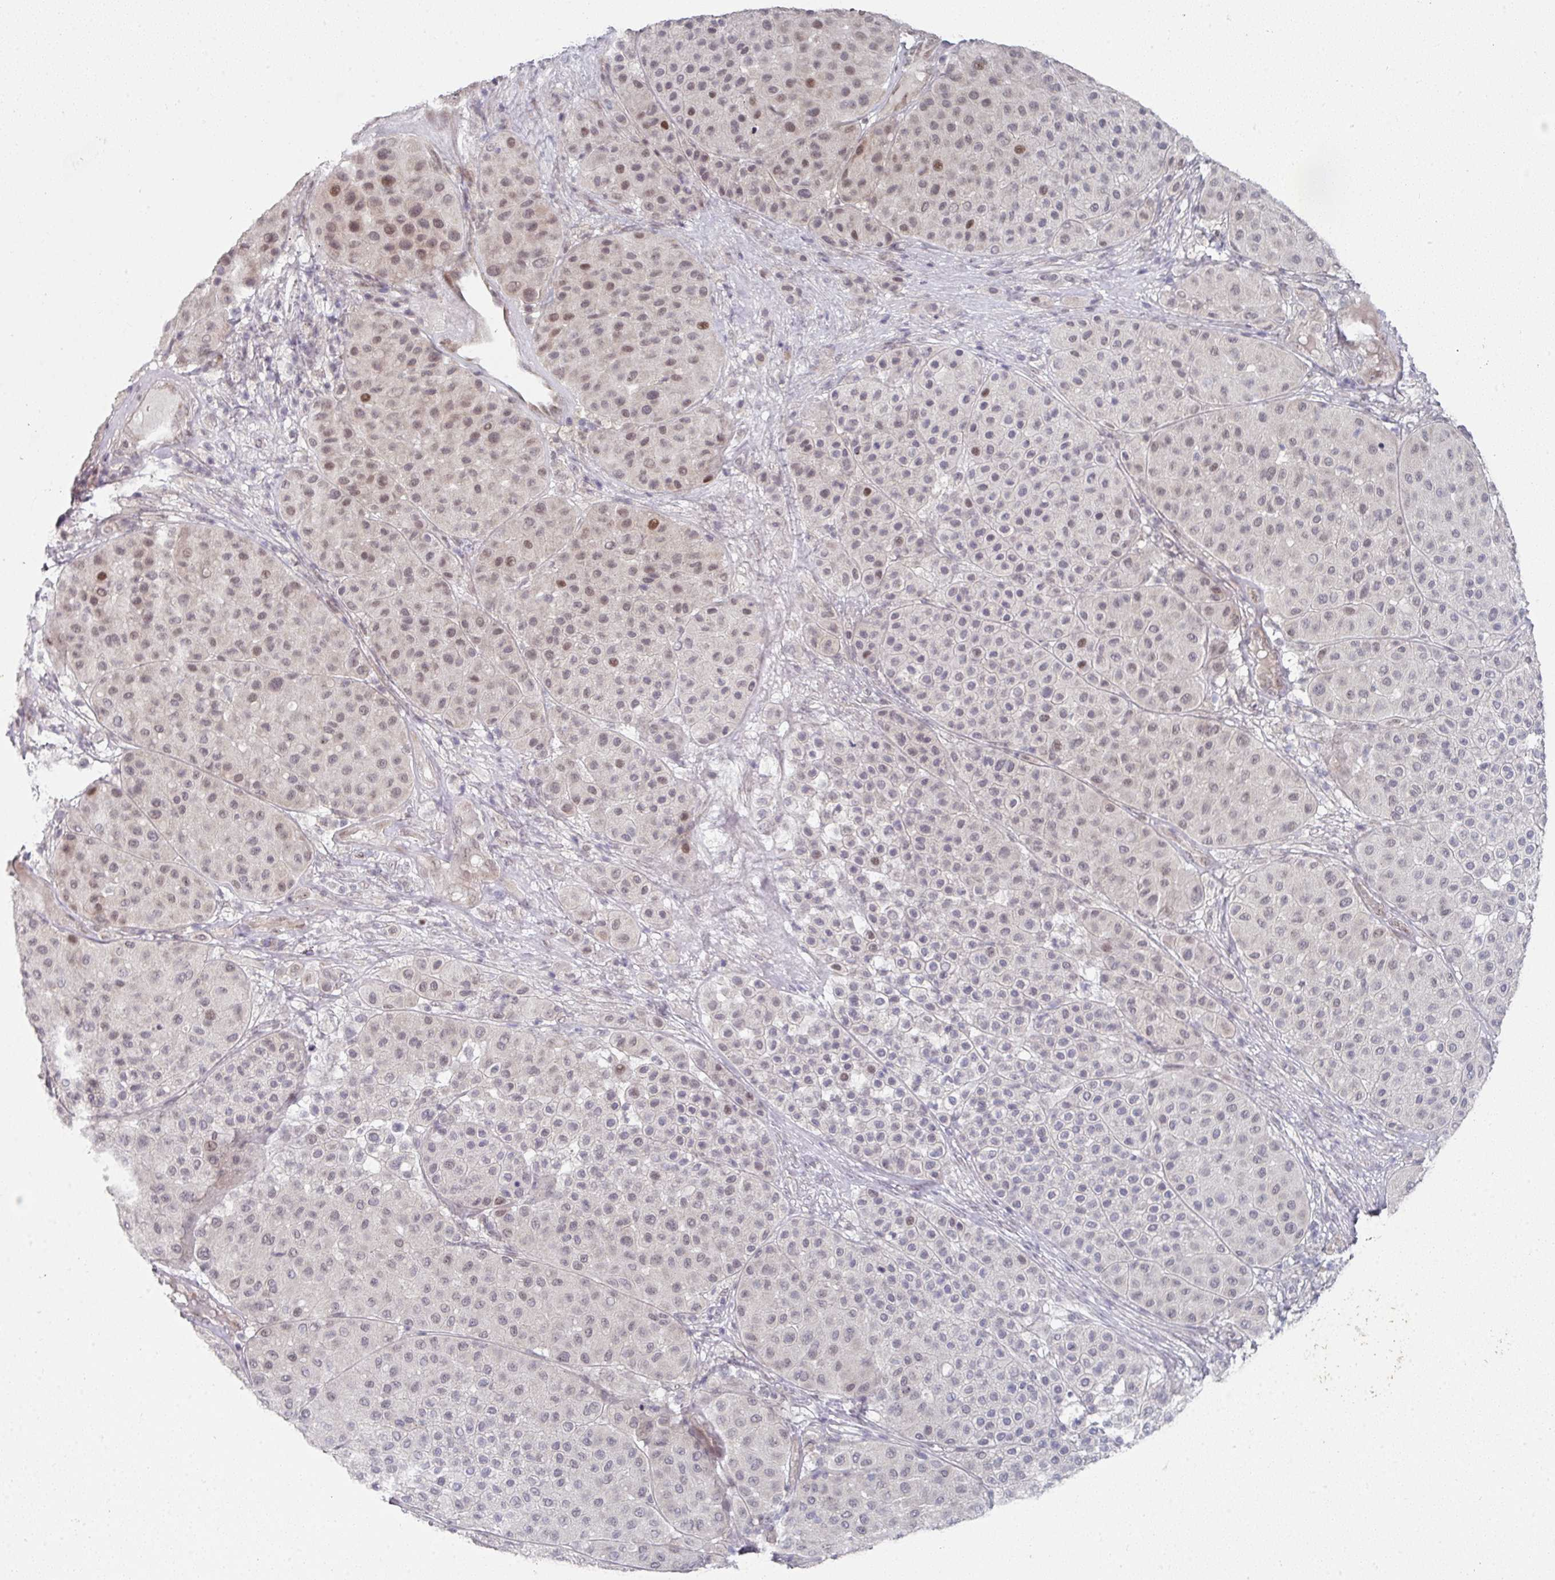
{"staining": {"intensity": "moderate", "quantity": "<25%", "location": "nuclear"}, "tissue": "melanoma", "cell_type": "Tumor cells", "image_type": "cancer", "snomed": [{"axis": "morphology", "description": "Malignant melanoma, Metastatic site"}, {"axis": "topography", "description": "Smooth muscle"}], "caption": "Immunohistochemistry (IHC) image of neoplastic tissue: malignant melanoma (metastatic site) stained using IHC exhibits low levels of moderate protein expression localized specifically in the nuclear of tumor cells, appearing as a nuclear brown color.", "gene": "TMCC1", "patient": {"sex": "male", "age": 41}}